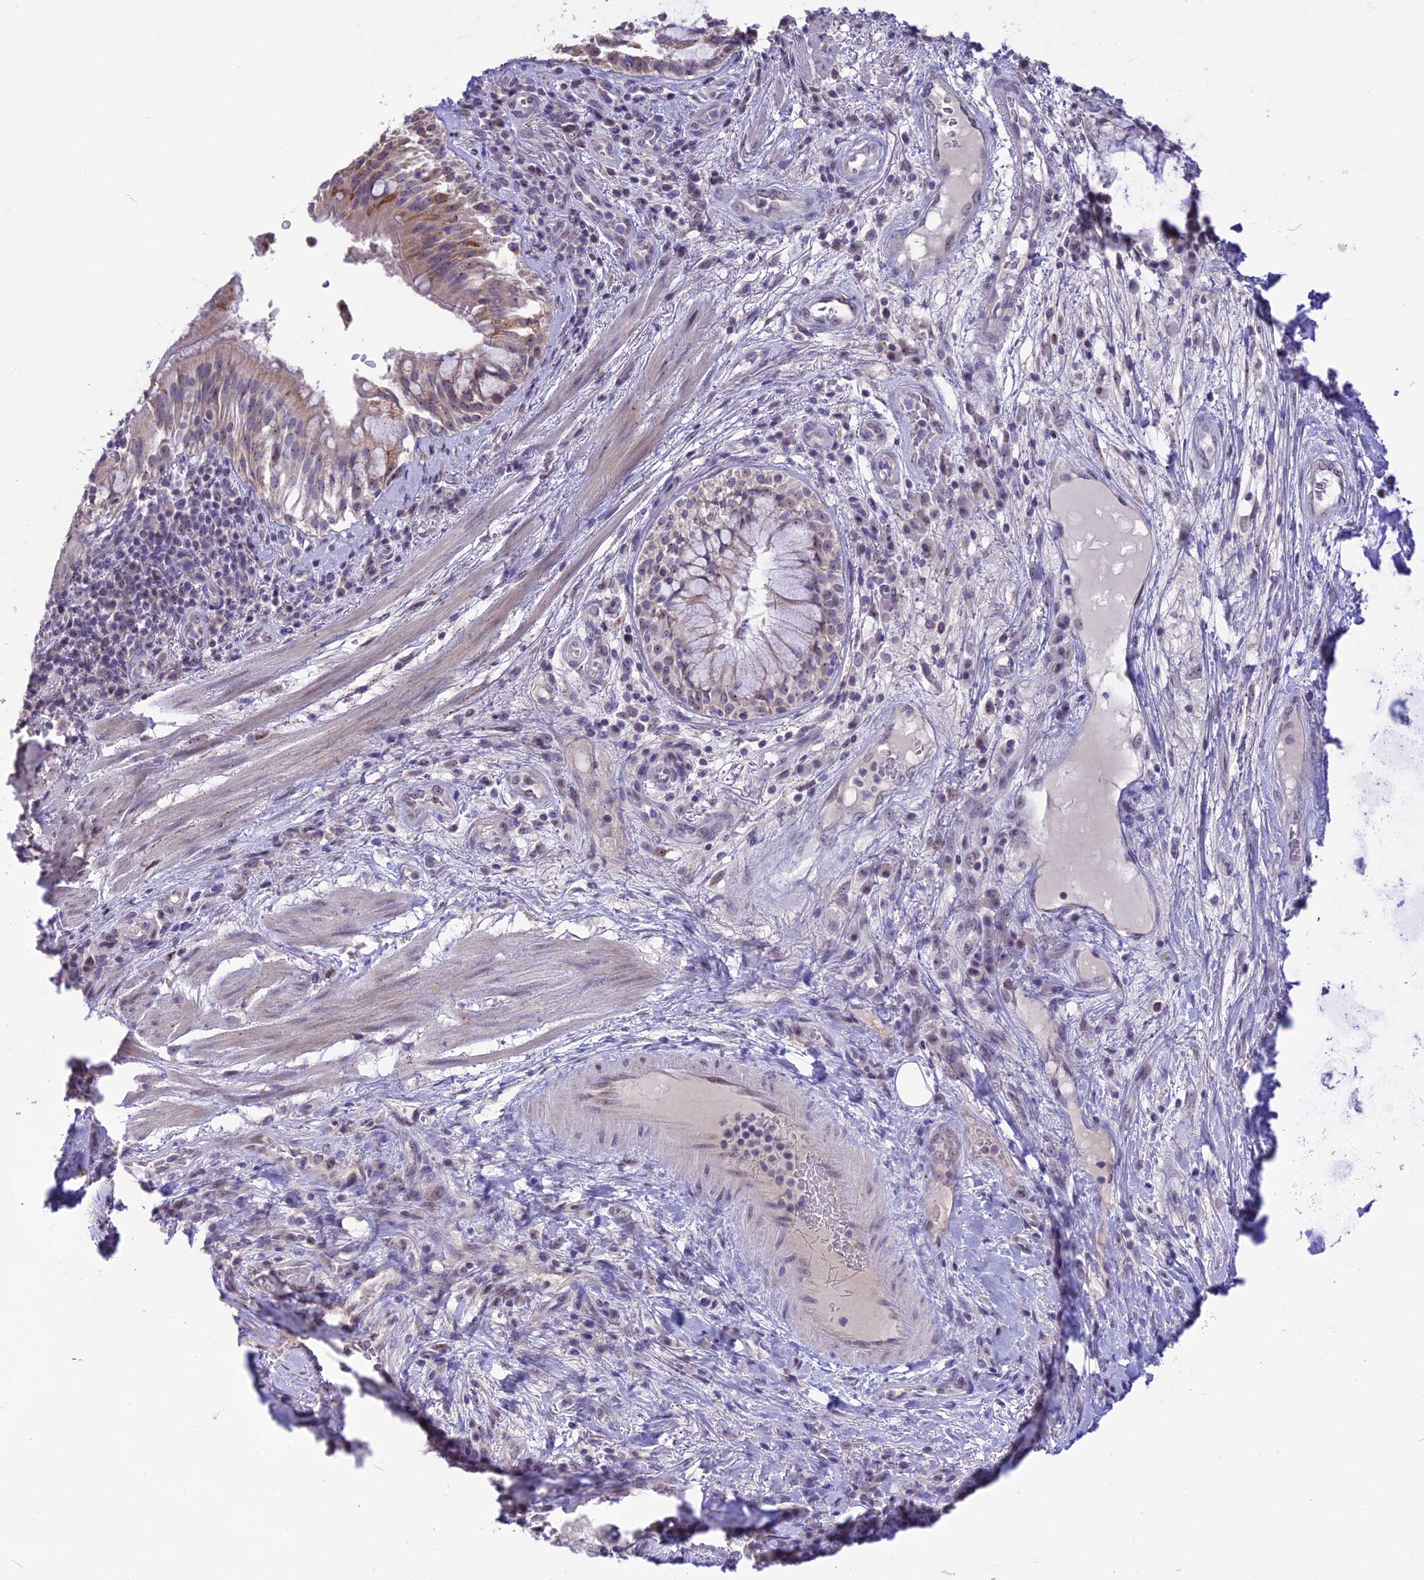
{"staining": {"intensity": "negative", "quantity": "none", "location": "none"}, "tissue": "adipose tissue", "cell_type": "Adipocytes", "image_type": "normal", "snomed": [{"axis": "morphology", "description": "Normal tissue, NOS"}, {"axis": "morphology", "description": "Squamous cell carcinoma, NOS"}, {"axis": "topography", "description": "Bronchus"}, {"axis": "topography", "description": "Lung"}], "caption": "Adipocytes show no significant protein staining in normal adipose tissue. Brightfield microscopy of IHC stained with DAB (3,3'-diaminobenzidine) (brown) and hematoxylin (blue), captured at high magnification.", "gene": "CMSS1", "patient": {"sex": "male", "age": 64}}